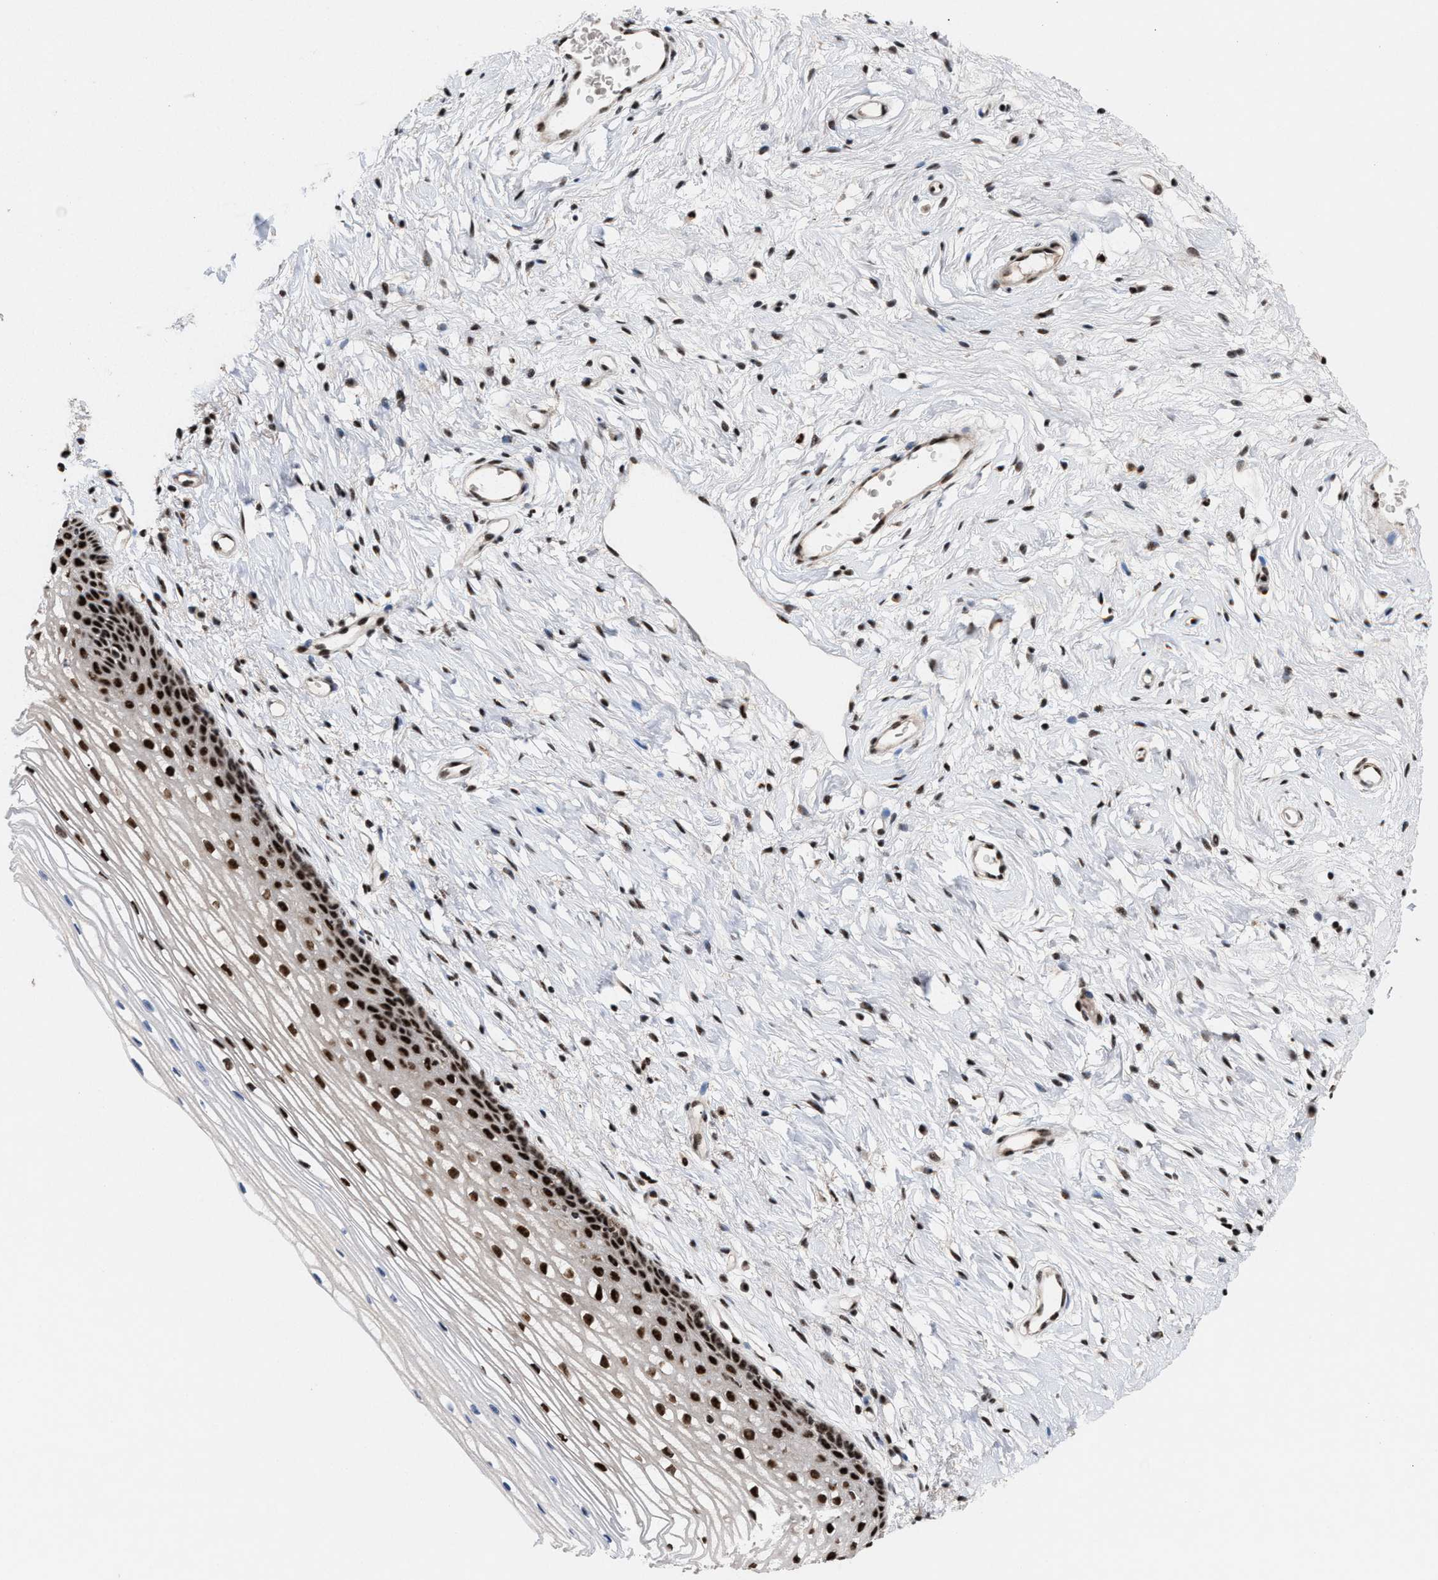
{"staining": {"intensity": "strong", "quantity": ">75%", "location": "nuclear"}, "tissue": "cervix", "cell_type": "Glandular cells", "image_type": "normal", "snomed": [{"axis": "morphology", "description": "Normal tissue, NOS"}, {"axis": "topography", "description": "Cervix"}], "caption": "Brown immunohistochemical staining in benign cervix demonstrates strong nuclear staining in approximately >75% of glandular cells. (Brightfield microscopy of DAB IHC at high magnification).", "gene": "EIF4A3", "patient": {"sex": "female", "age": 77}}